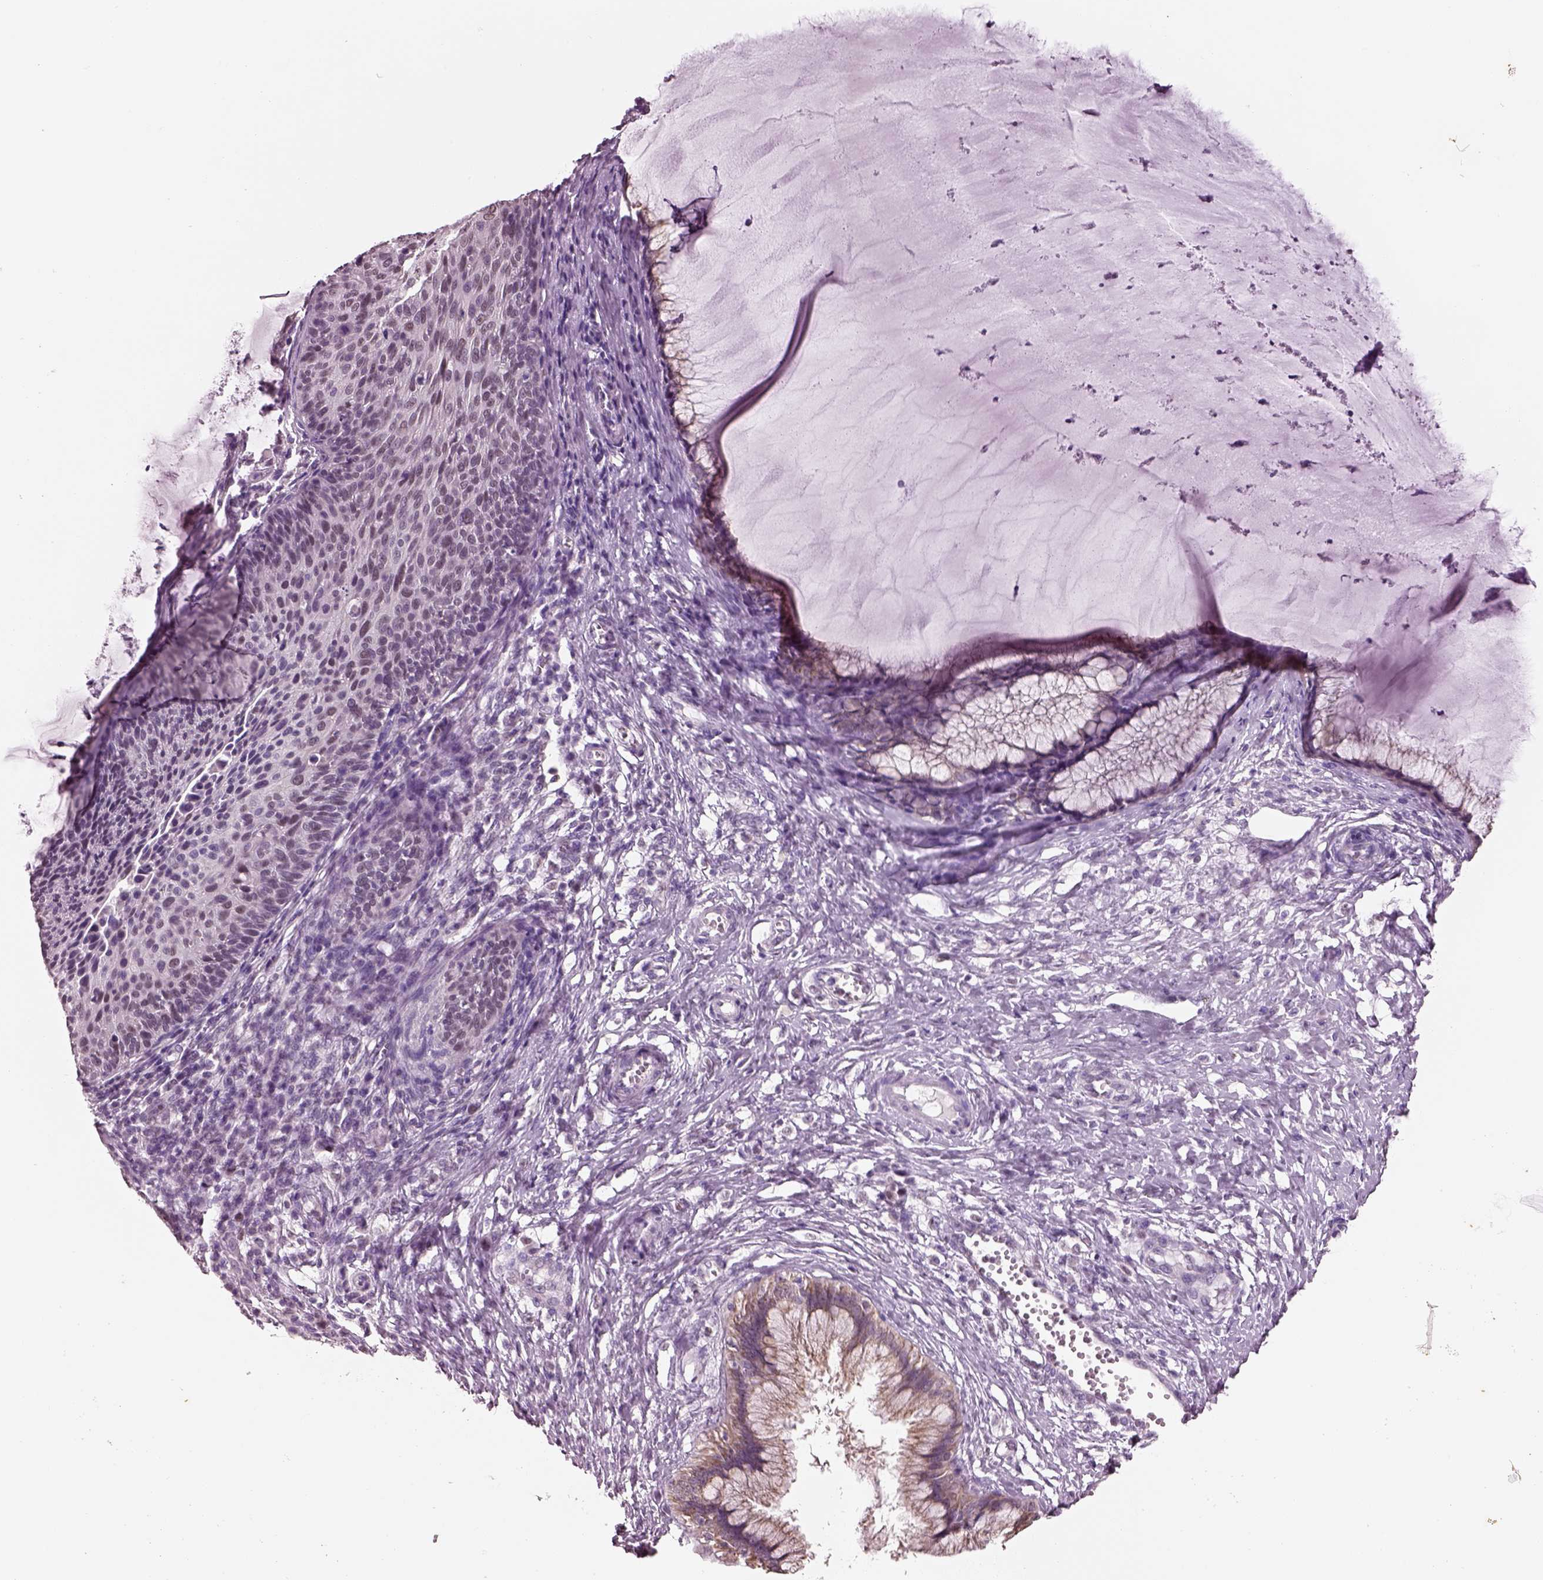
{"staining": {"intensity": "weak", "quantity": "25%-75%", "location": "nuclear"}, "tissue": "cervical cancer", "cell_type": "Tumor cells", "image_type": "cancer", "snomed": [{"axis": "morphology", "description": "Squamous cell carcinoma, NOS"}, {"axis": "topography", "description": "Cervix"}], "caption": "Immunohistochemical staining of human cervical squamous cell carcinoma demonstrates low levels of weak nuclear staining in approximately 25%-75% of tumor cells.", "gene": "ELSPBP1", "patient": {"sex": "female", "age": 36}}